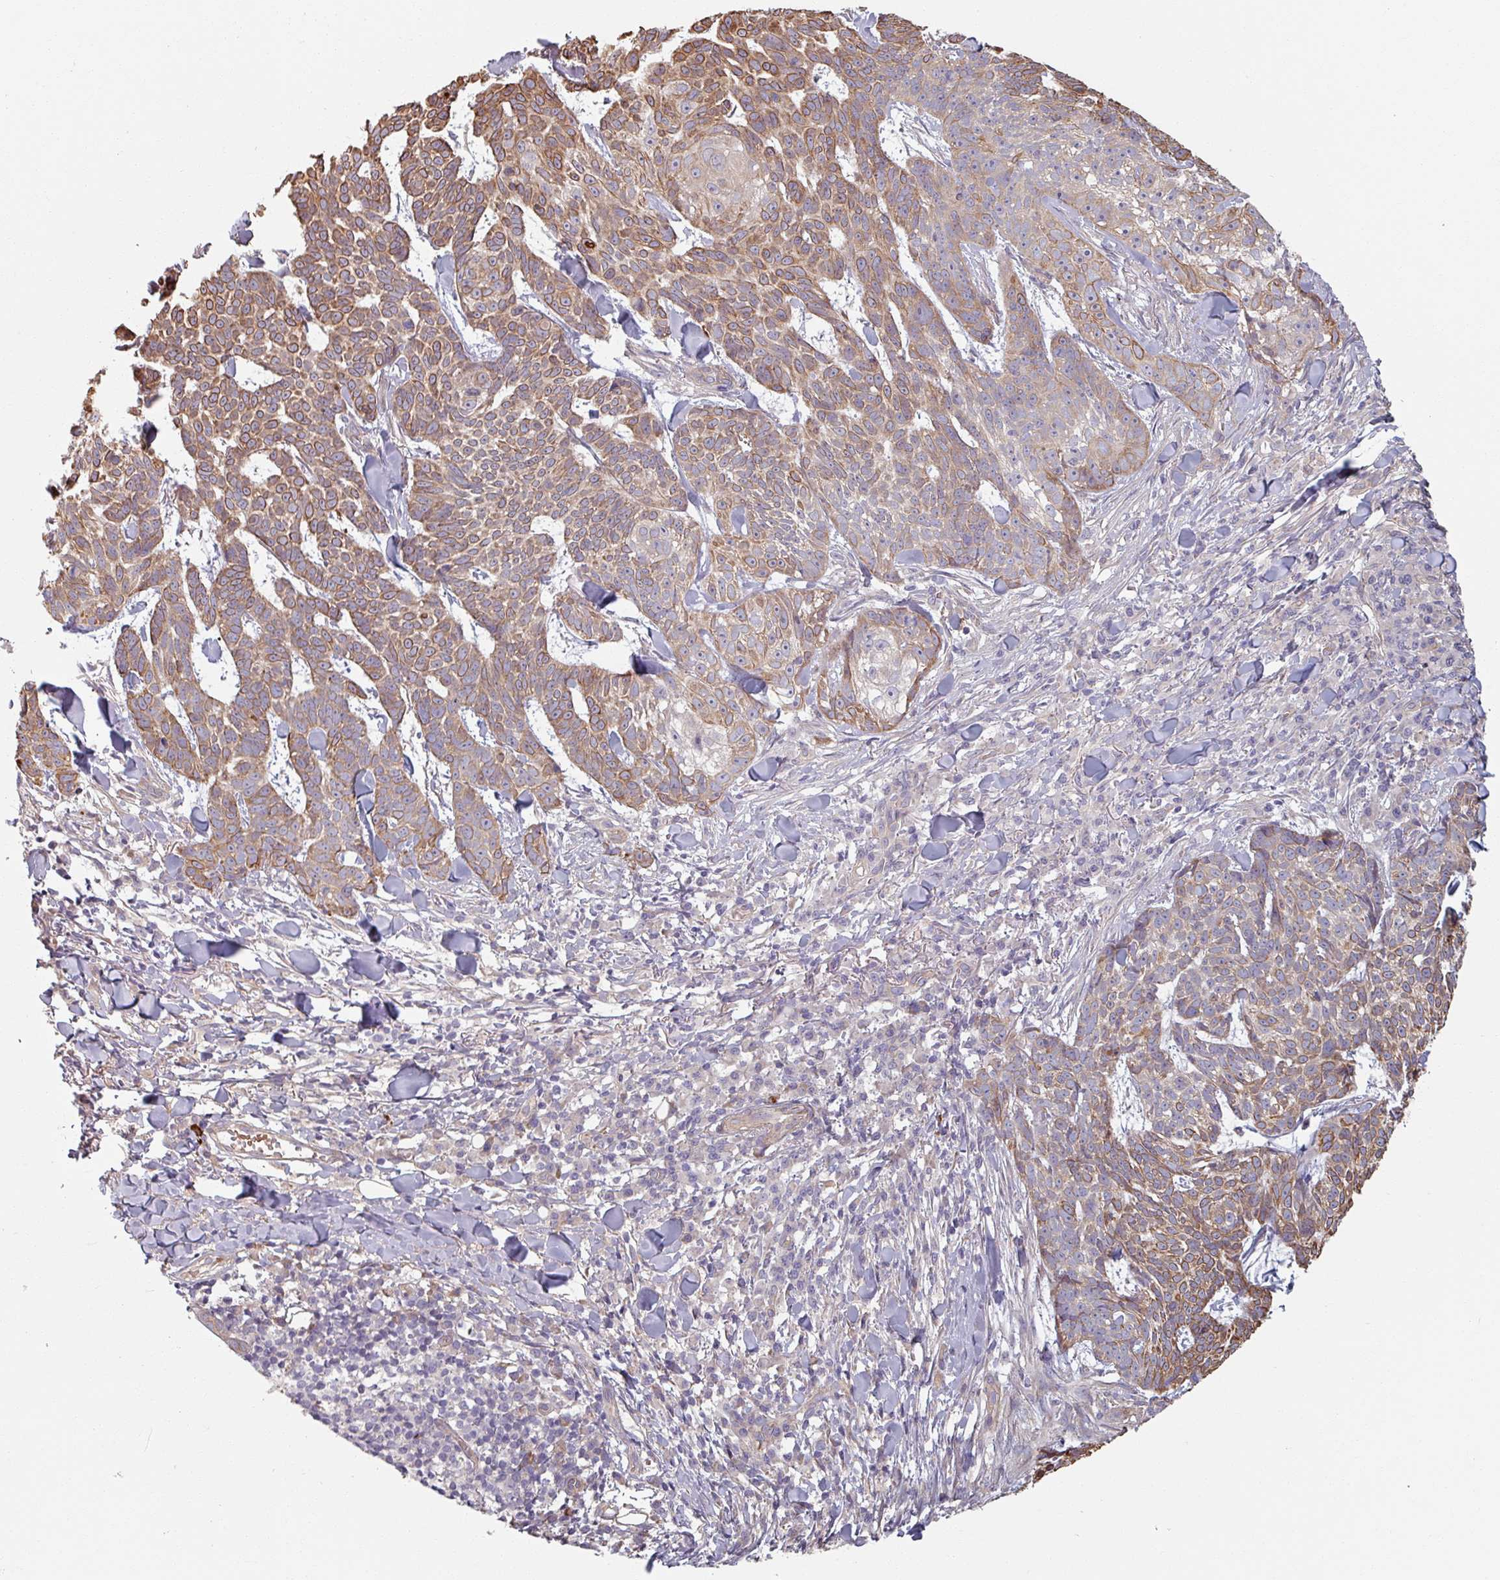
{"staining": {"intensity": "moderate", "quantity": ">75%", "location": "cytoplasmic/membranous"}, "tissue": "skin cancer", "cell_type": "Tumor cells", "image_type": "cancer", "snomed": [{"axis": "morphology", "description": "Basal cell carcinoma"}, {"axis": "topography", "description": "Skin"}], "caption": "Human basal cell carcinoma (skin) stained with a brown dye reveals moderate cytoplasmic/membranous positive staining in about >75% of tumor cells.", "gene": "C4BPB", "patient": {"sex": "female", "age": 93}}